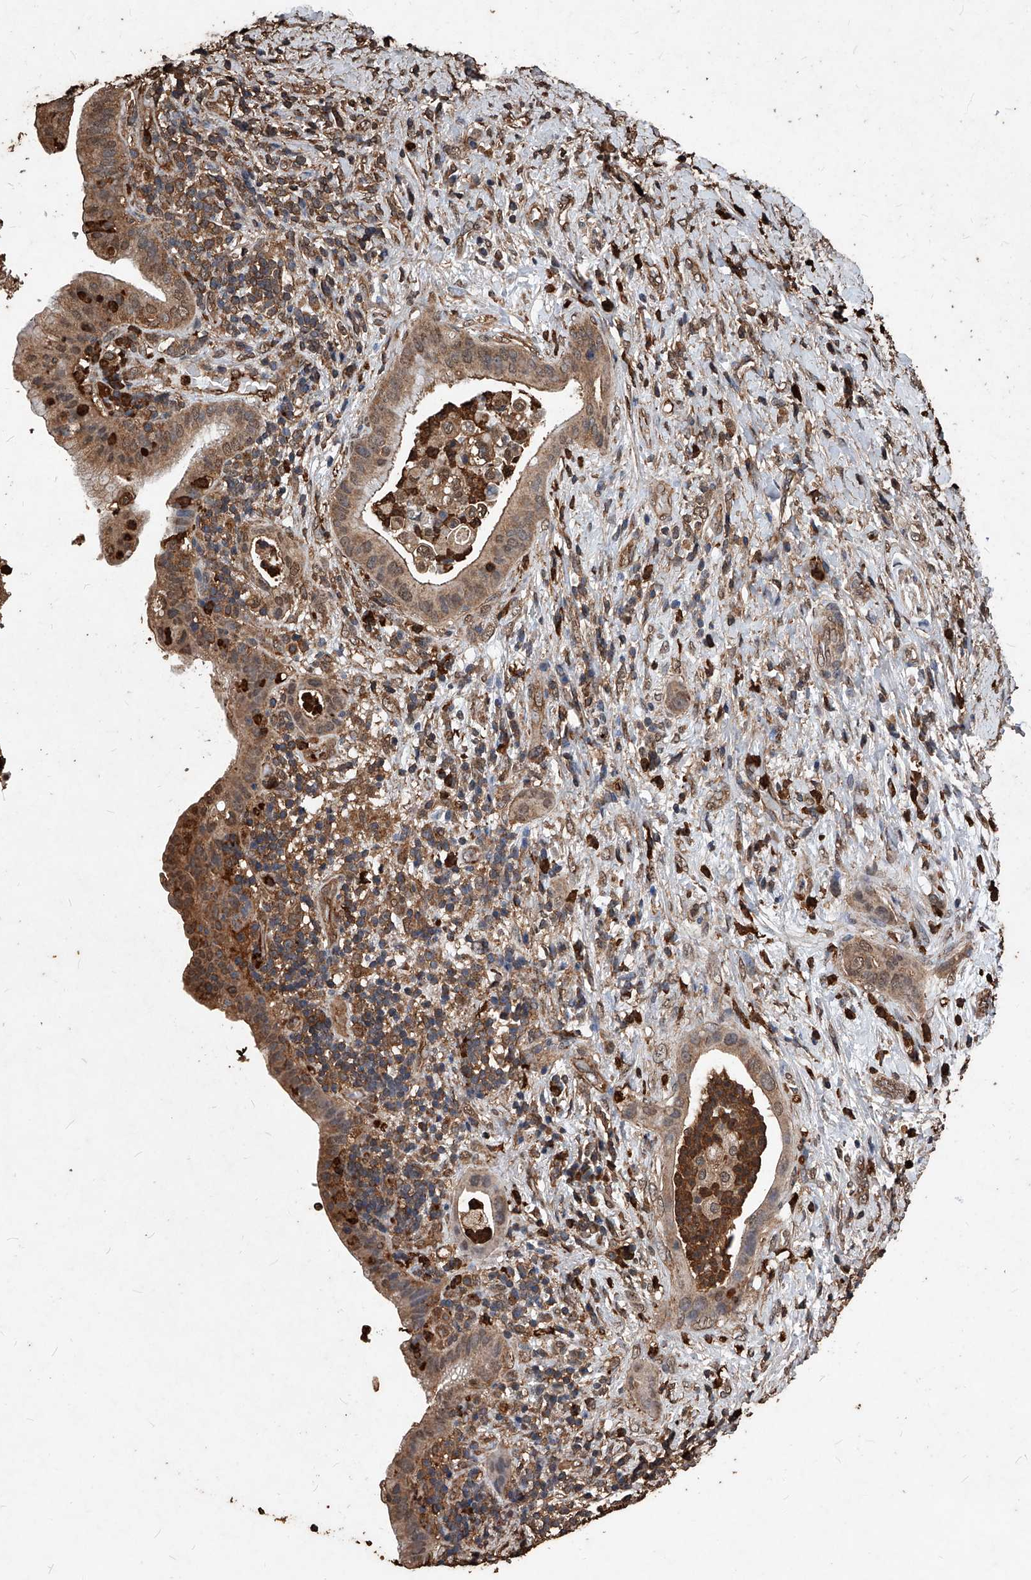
{"staining": {"intensity": "moderate", "quantity": ">75%", "location": "cytoplasmic/membranous,nuclear"}, "tissue": "liver cancer", "cell_type": "Tumor cells", "image_type": "cancer", "snomed": [{"axis": "morphology", "description": "Cholangiocarcinoma"}, {"axis": "topography", "description": "Liver"}], "caption": "An image showing moderate cytoplasmic/membranous and nuclear positivity in approximately >75% of tumor cells in cholangiocarcinoma (liver), as visualized by brown immunohistochemical staining.", "gene": "UCP2", "patient": {"sex": "female", "age": 54}}